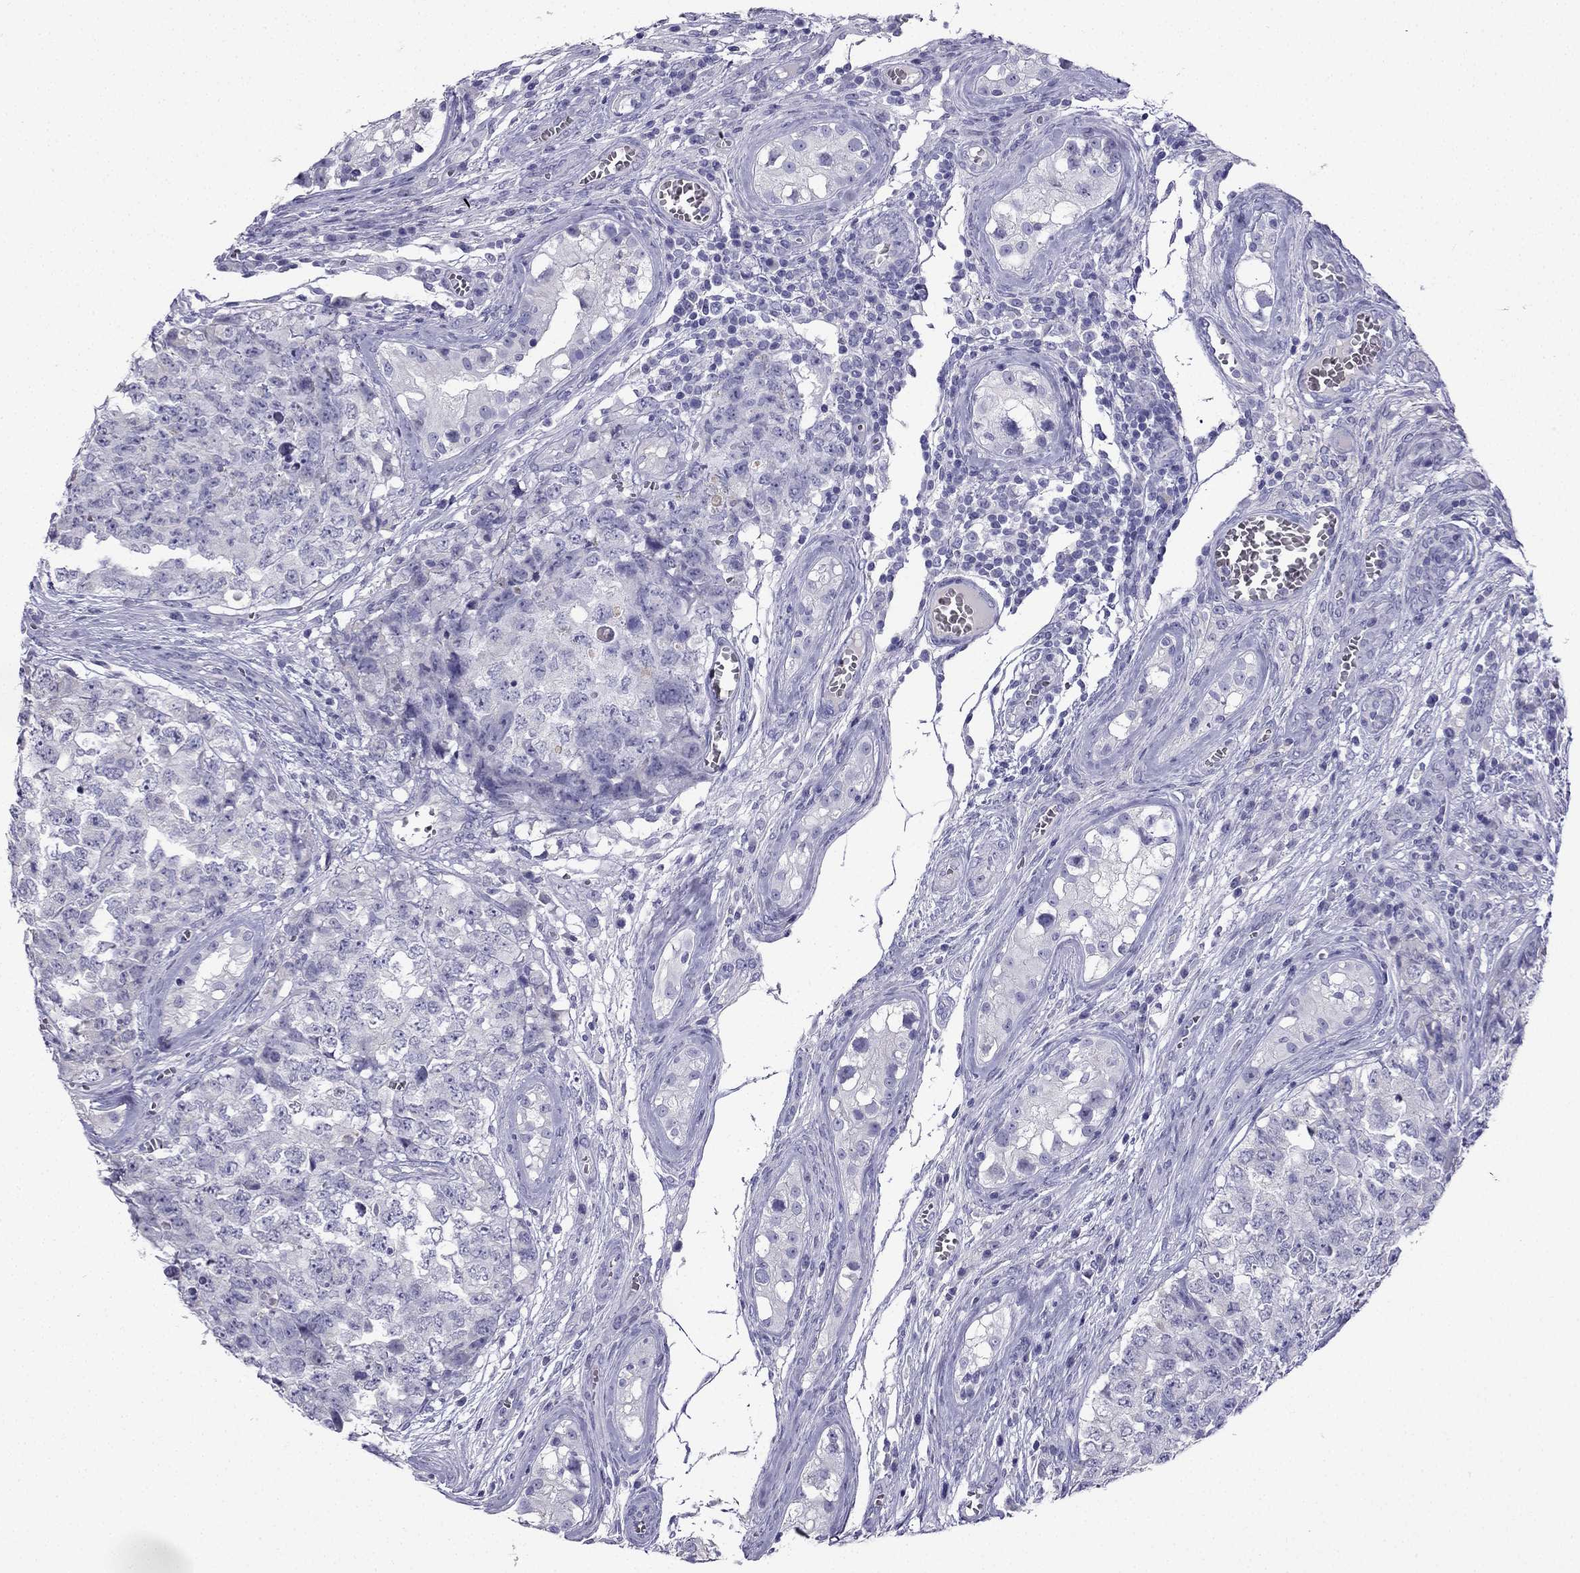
{"staining": {"intensity": "negative", "quantity": "none", "location": "none"}, "tissue": "testis cancer", "cell_type": "Tumor cells", "image_type": "cancer", "snomed": [{"axis": "morphology", "description": "Carcinoma, Embryonal, NOS"}, {"axis": "topography", "description": "Testis"}], "caption": "Testis cancer (embryonal carcinoma) was stained to show a protein in brown. There is no significant positivity in tumor cells. (DAB IHC with hematoxylin counter stain).", "gene": "NPTX1", "patient": {"sex": "male", "age": 23}}